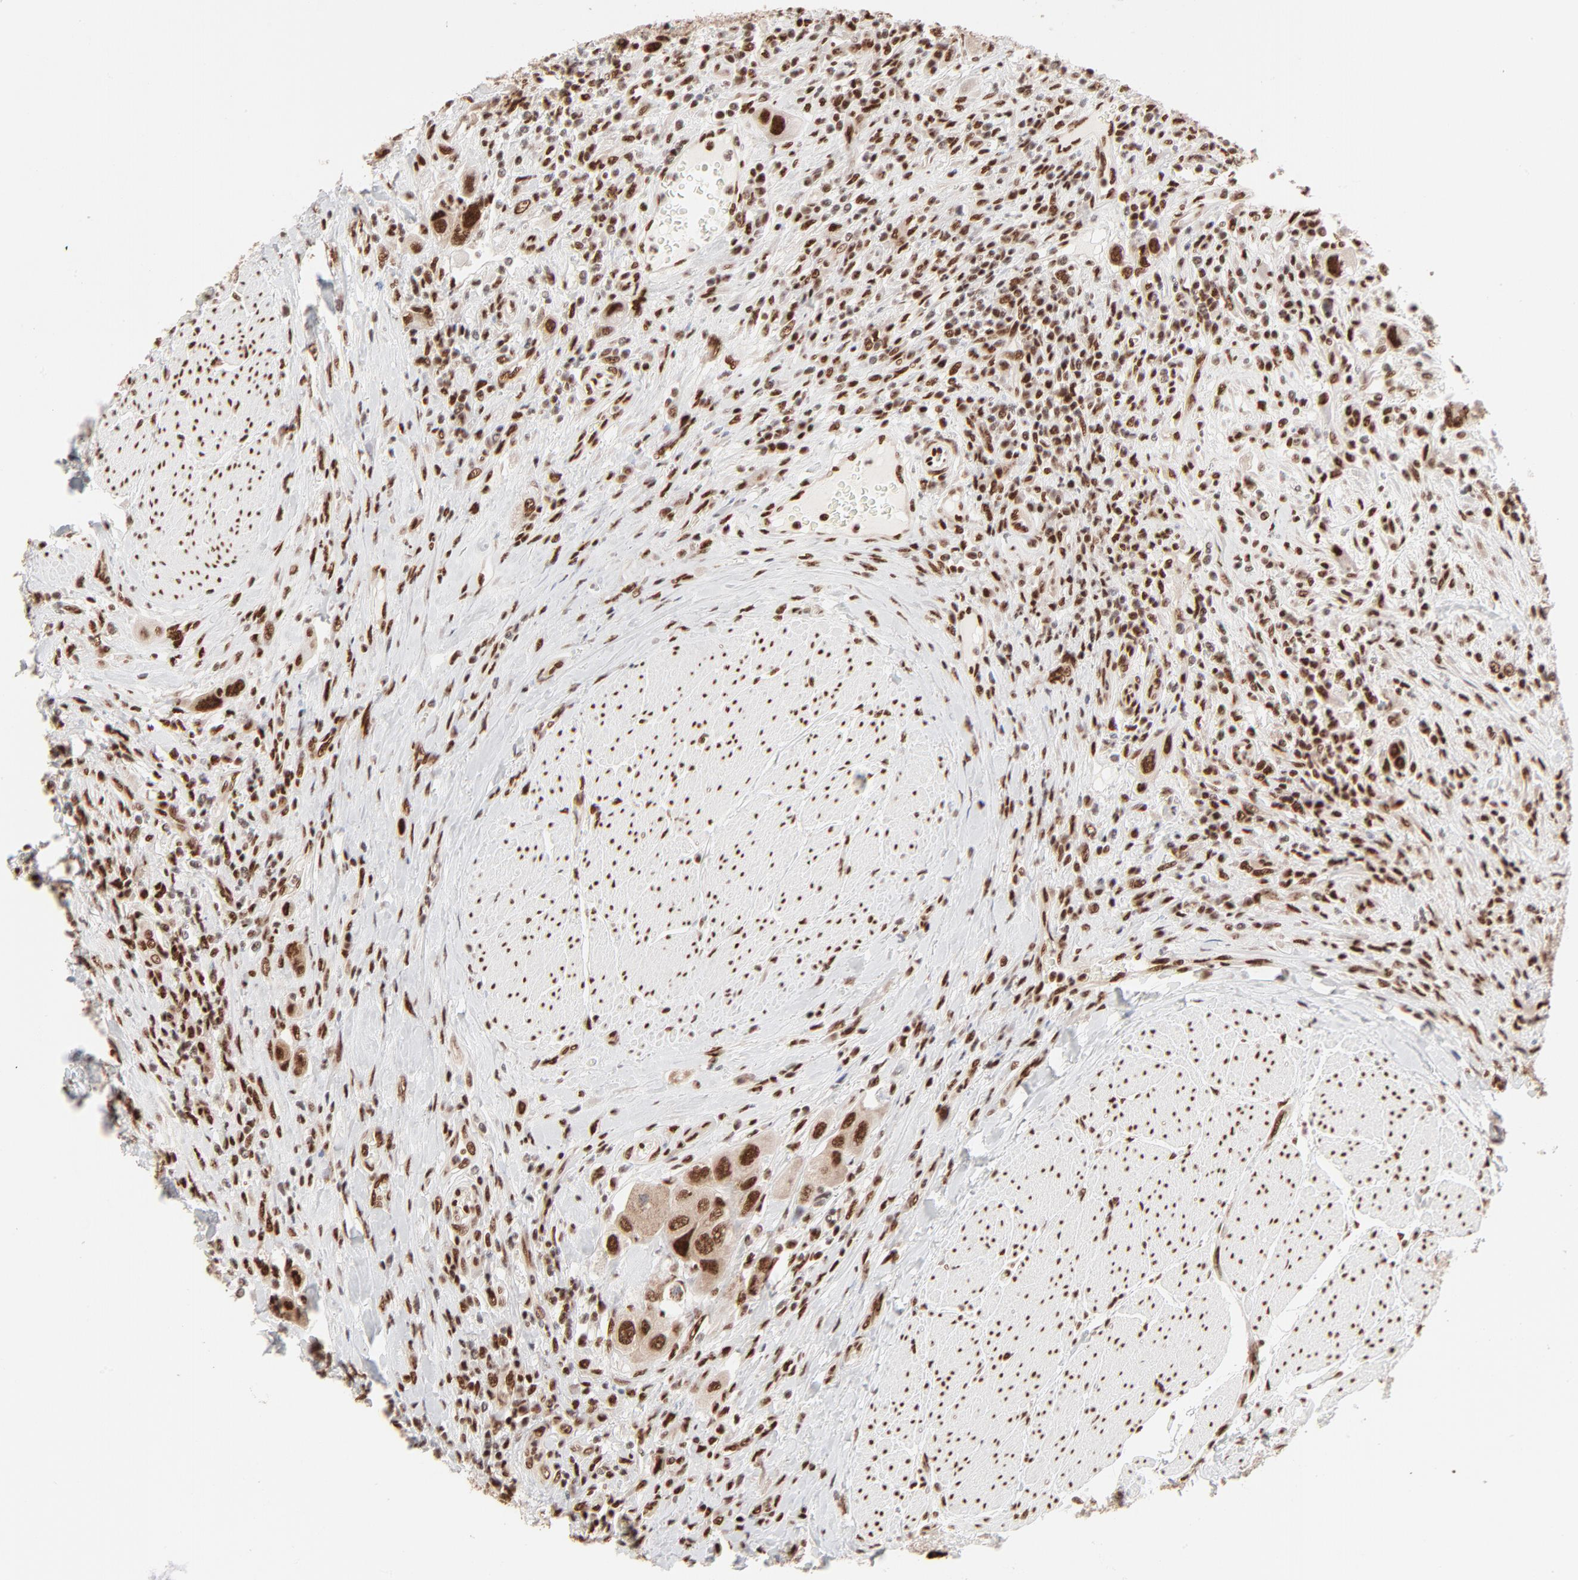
{"staining": {"intensity": "strong", "quantity": ">75%", "location": "nuclear"}, "tissue": "urothelial cancer", "cell_type": "Tumor cells", "image_type": "cancer", "snomed": [{"axis": "morphology", "description": "Urothelial carcinoma, High grade"}, {"axis": "topography", "description": "Urinary bladder"}], "caption": "Immunohistochemical staining of human urothelial carcinoma (high-grade) displays high levels of strong nuclear protein positivity in about >75% of tumor cells.", "gene": "TARDBP", "patient": {"sex": "male", "age": 50}}